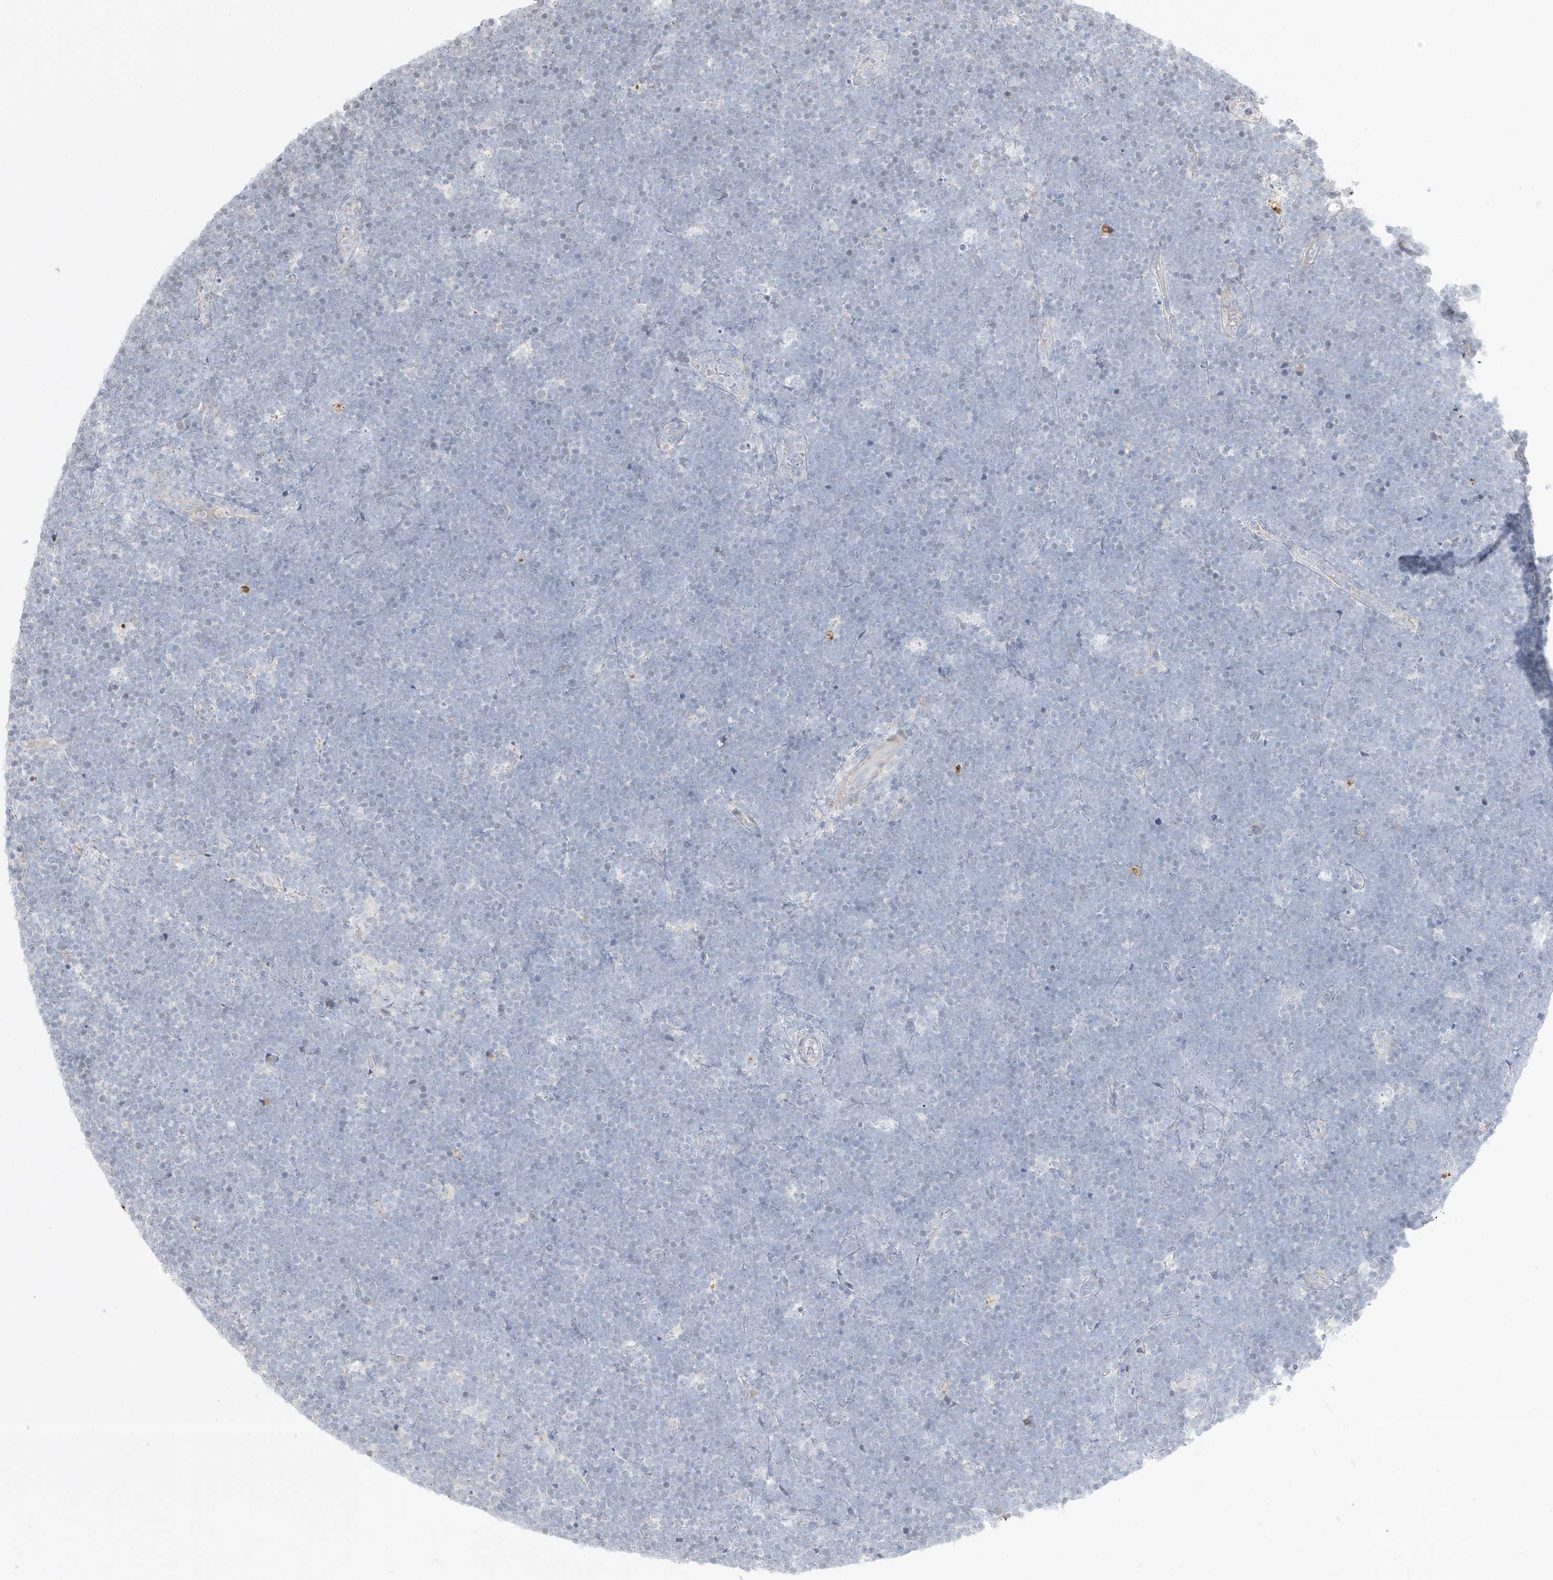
{"staining": {"intensity": "negative", "quantity": "none", "location": "none"}, "tissue": "lymphoma", "cell_type": "Tumor cells", "image_type": "cancer", "snomed": [{"axis": "morphology", "description": "Malignant lymphoma, non-Hodgkin's type, High grade"}, {"axis": "topography", "description": "Lymph node"}], "caption": "IHC of lymphoma reveals no positivity in tumor cells.", "gene": "FNDC1", "patient": {"sex": "male", "age": 13}}